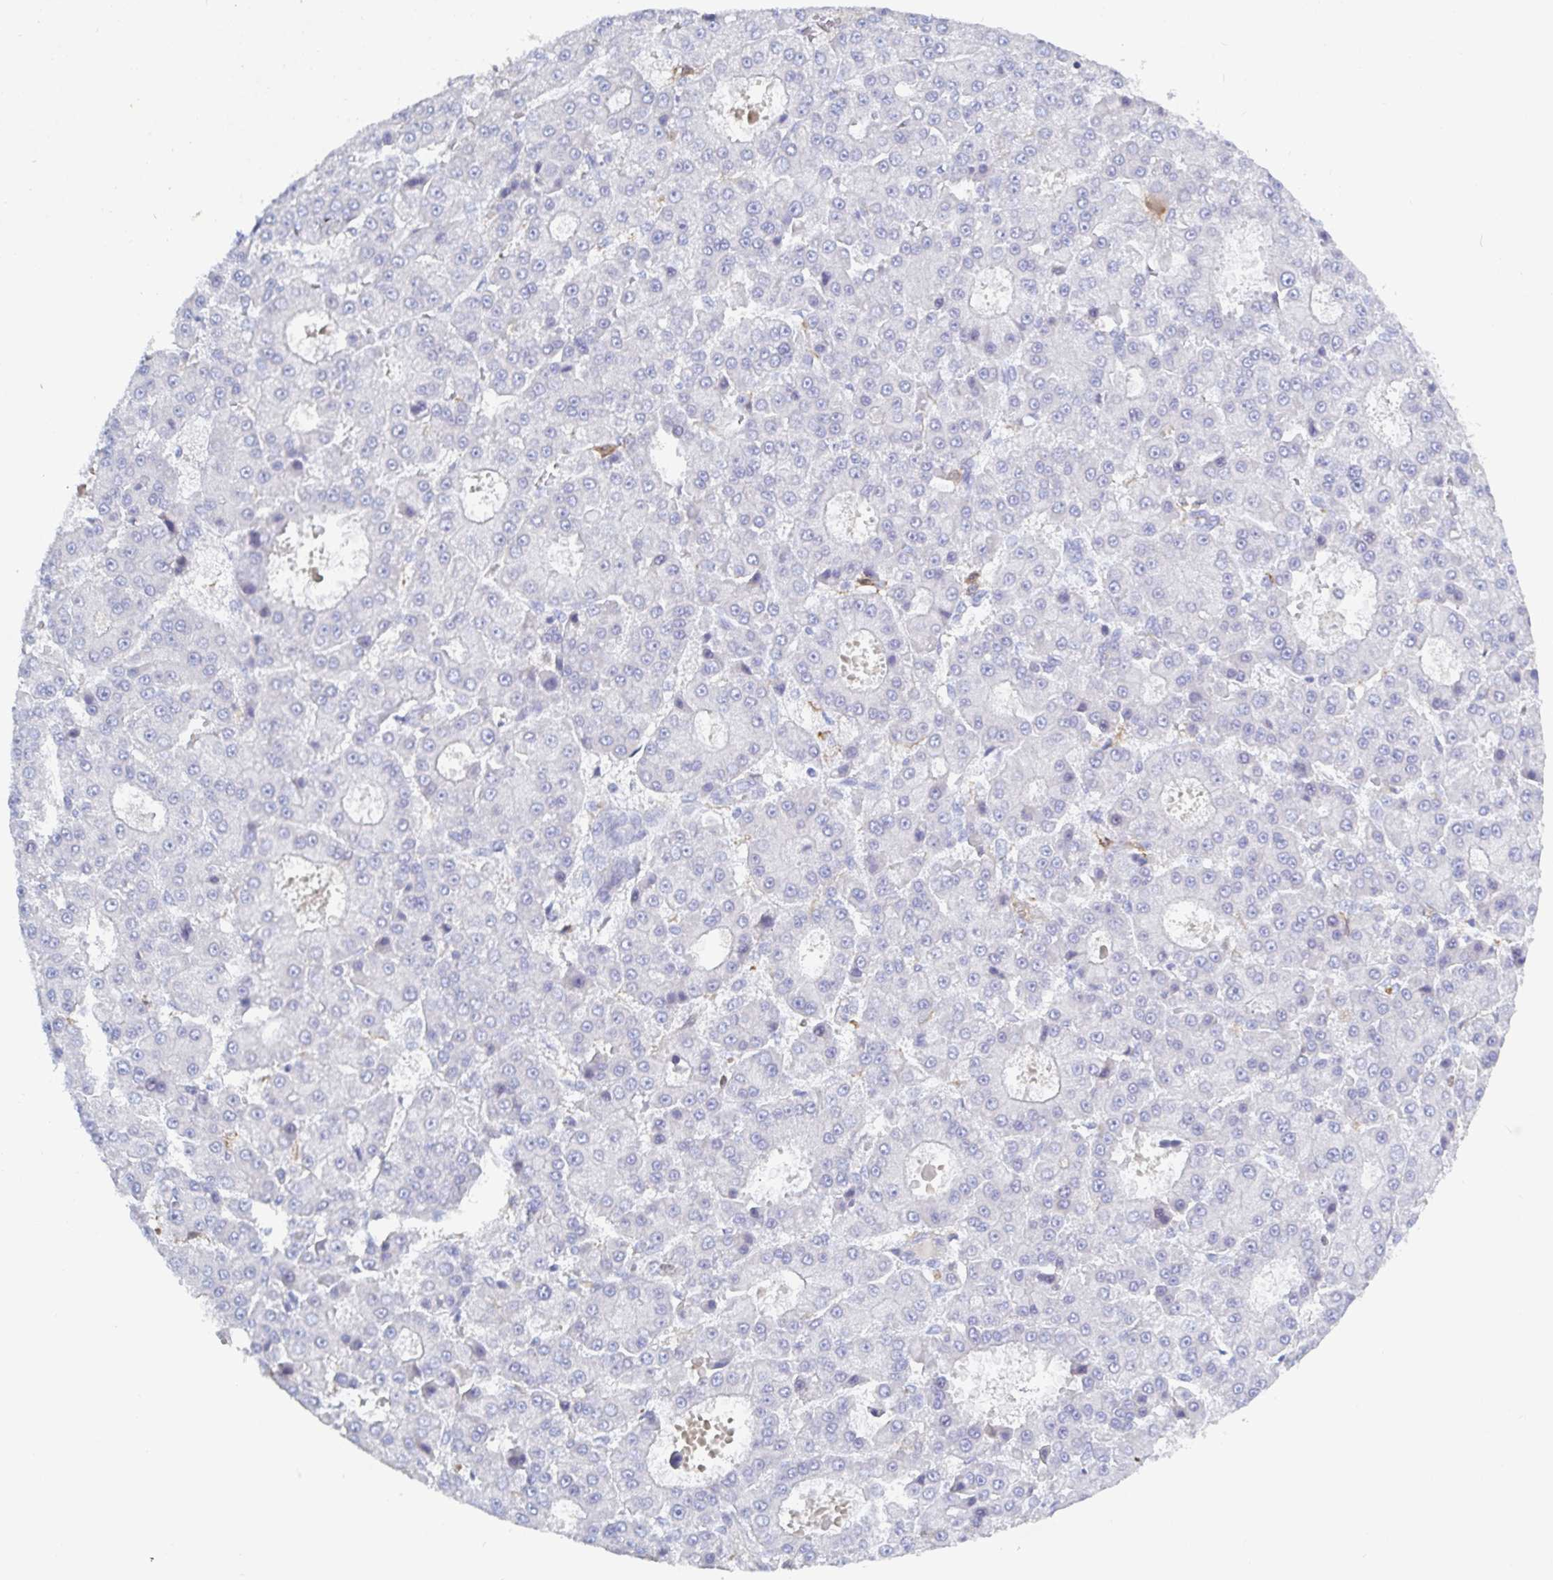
{"staining": {"intensity": "negative", "quantity": "none", "location": "none"}, "tissue": "liver cancer", "cell_type": "Tumor cells", "image_type": "cancer", "snomed": [{"axis": "morphology", "description": "Carcinoma, Hepatocellular, NOS"}, {"axis": "topography", "description": "Liver"}], "caption": "This photomicrograph is of liver cancer stained with immunohistochemistry to label a protein in brown with the nuclei are counter-stained blue. There is no expression in tumor cells.", "gene": "OR2A4", "patient": {"sex": "male", "age": 70}}